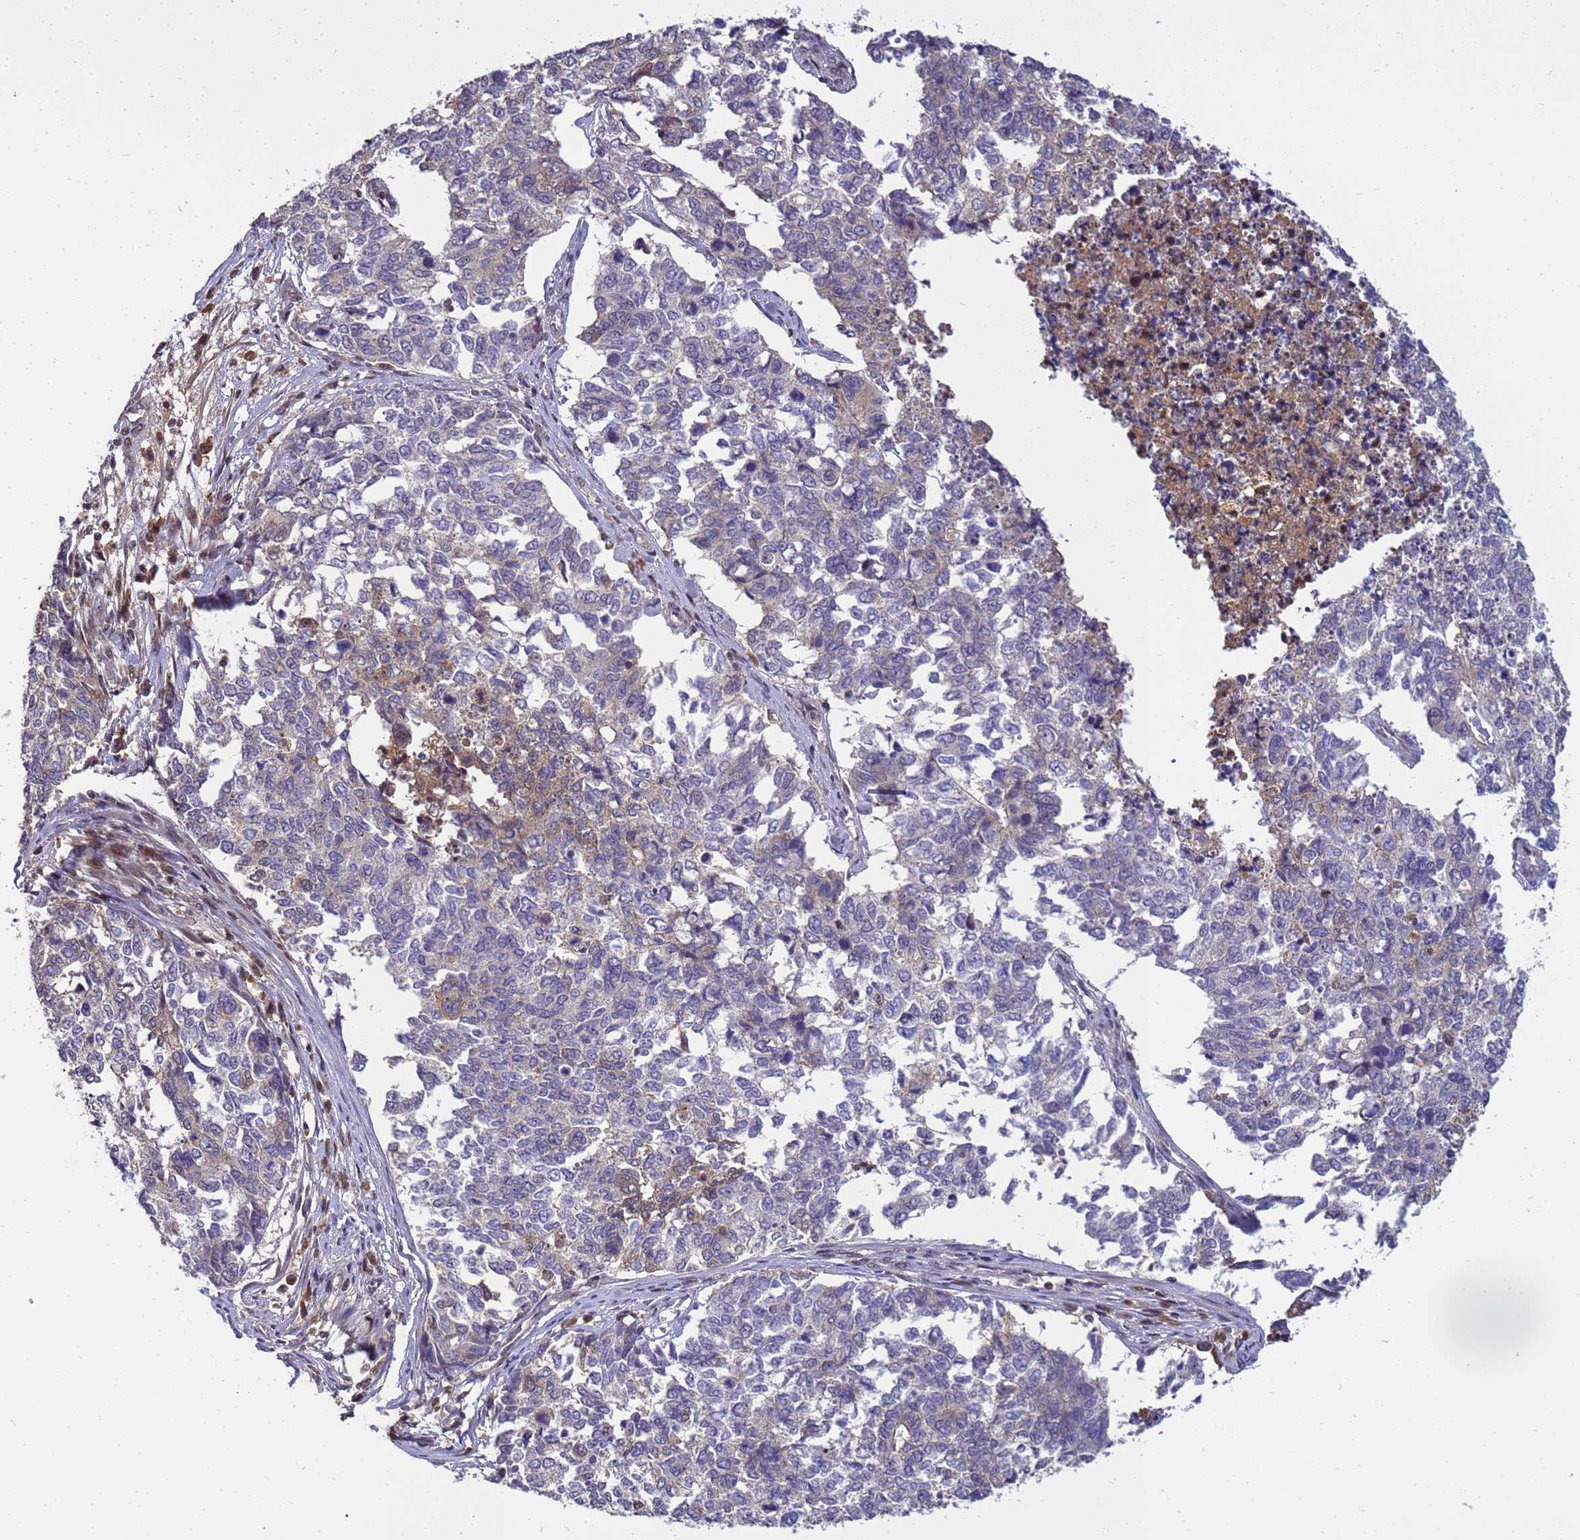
{"staining": {"intensity": "weak", "quantity": "<25%", "location": "cytoplasmic/membranous"}, "tissue": "cervical cancer", "cell_type": "Tumor cells", "image_type": "cancer", "snomed": [{"axis": "morphology", "description": "Squamous cell carcinoma, NOS"}, {"axis": "topography", "description": "Cervix"}], "caption": "This micrograph is of cervical cancer stained with immunohistochemistry to label a protein in brown with the nuclei are counter-stained blue. There is no staining in tumor cells. (Stains: DAB (3,3'-diaminobenzidine) immunohistochemistry with hematoxylin counter stain, Microscopy: brightfield microscopy at high magnification).", "gene": "TMEM74B", "patient": {"sex": "female", "age": 63}}